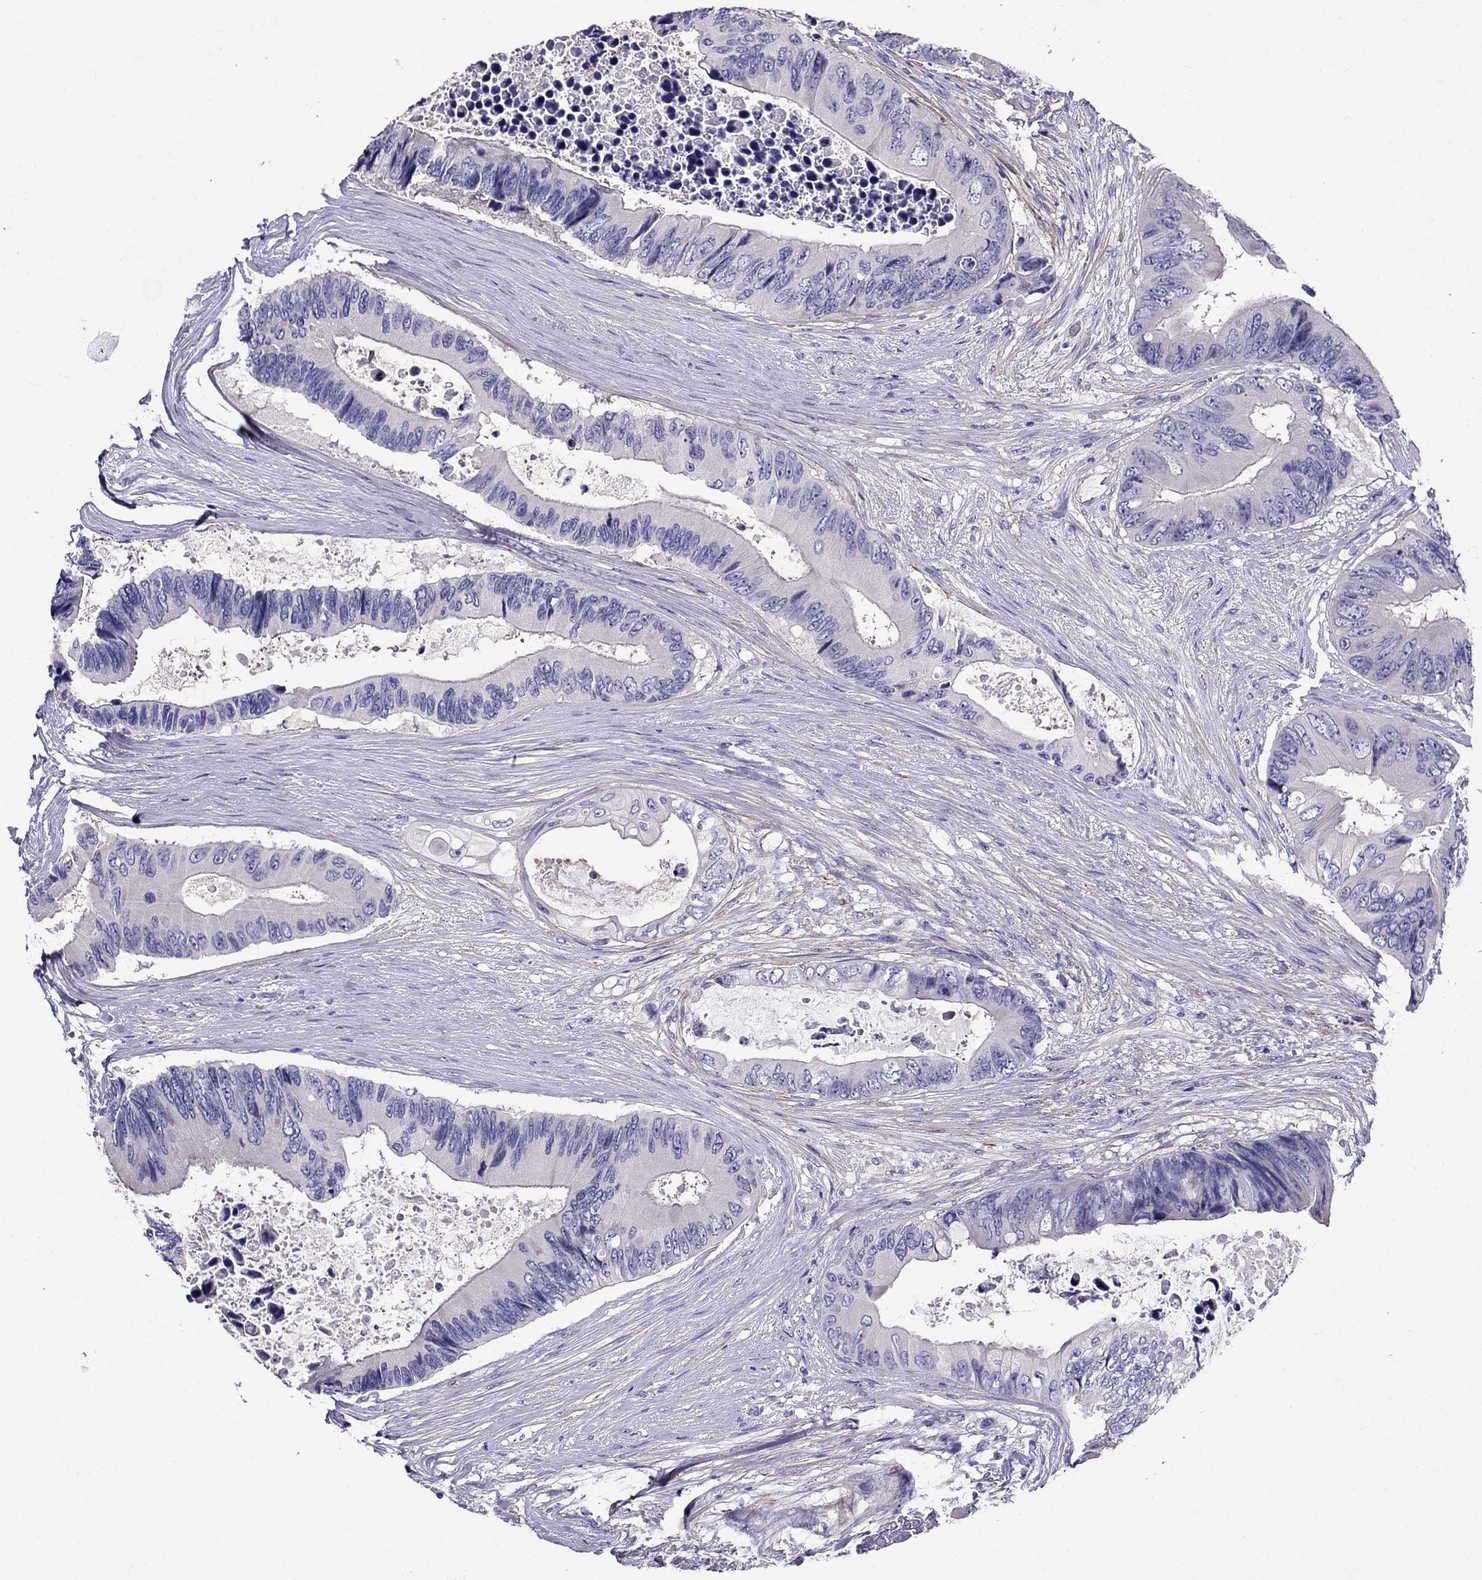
{"staining": {"intensity": "negative", "quantity": "none", "location": "none"}, "tissue": "colorectal cancer", "cell_type": "Tumor cells", "image_type": "cancer", "snomed": [{"axis": "morphology", "description": "Adenocarcinoma, NOS"}, {"axis": "topography", "description": "Rectum"}], "caption": "Immunohistochemistry of human colorectal adenocarcinoma shows no positivity in tumor cells.", "gene": "GPR50", "patient": {"sex": "male", "age": 63}}